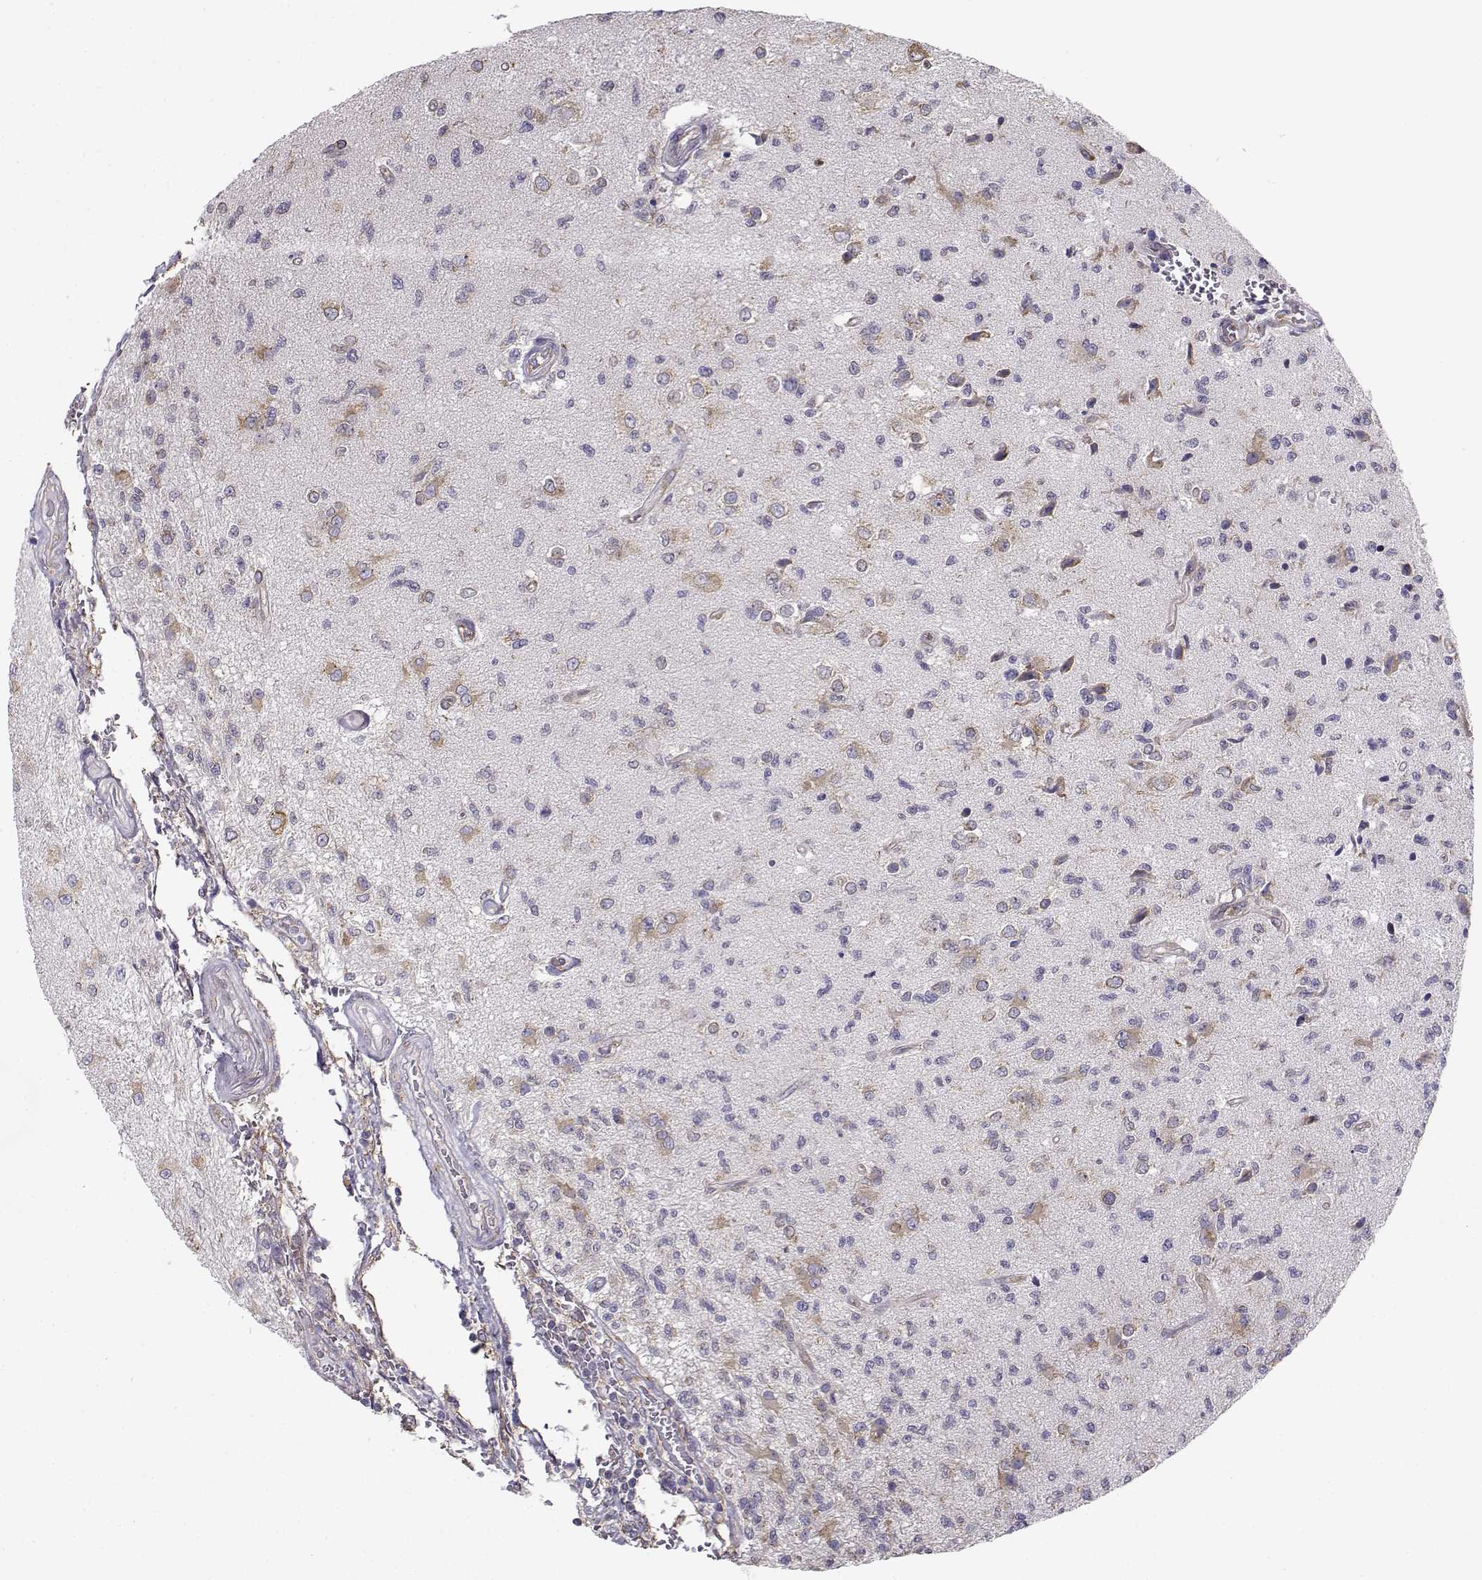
{"staining": {"intensity": "negative", "quantity": "none", "location": "none"}, "tissue": "glioma", "cell_type": "Tumor cells", "image_type": "cancer", "snomed": [{"axis": "morphology", "description": "Glioma, malignant, High grade"}, {"axis": "topography", "description": "Brain"}], "caption": "DAB (3,3'-diaminobenzidine) immunohistochemical staining of malignant glioma (high-grade) exhibits no significant positivity in tumor cells.", "gene": "BEND6", "patient": {"sex": "male", "age": 56}}